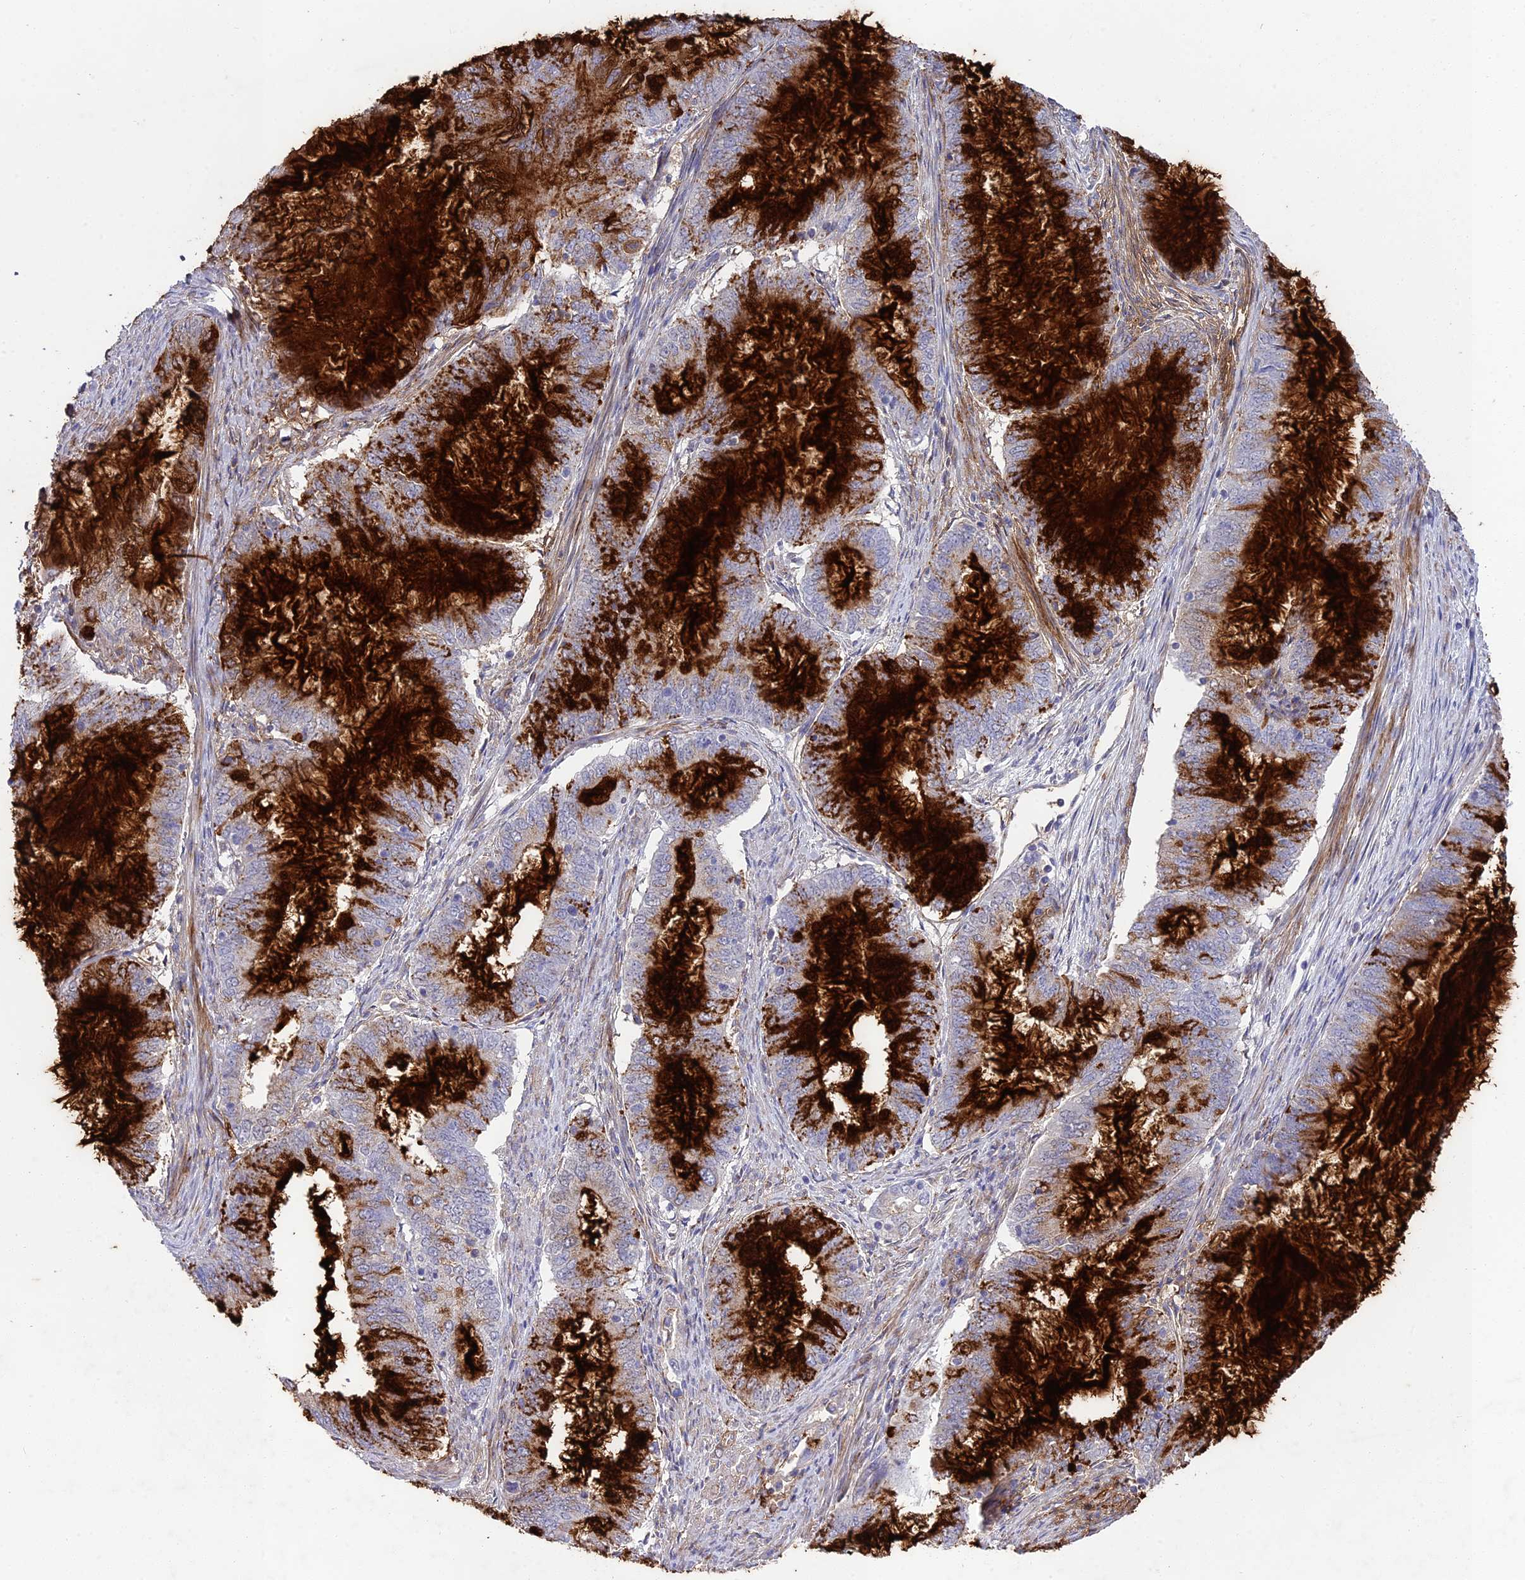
{"staining": {"intensity": "strong", "quantity": "25%-75%", "location": "cytoplasmic/membranous"}, "tissue": "endometrial cancer", "cell_type": "Tumor cells", "image_type": "cancer", "snomed": [{"axis": "morphology", "description": "Adenocarcinoma, NOS"}, {"axis": "topography", "description": "Endometrium"}], "caption": "Immunohistochemistry (IHC) image of human endometrial cancer stained for a protein (brown), which displays high levels of strong cytoplasmic/membranous expression in approximately 25%-75% of tumor cells.", "gene": "TNS1", "patient": {"sex": "female", "age": 51}}